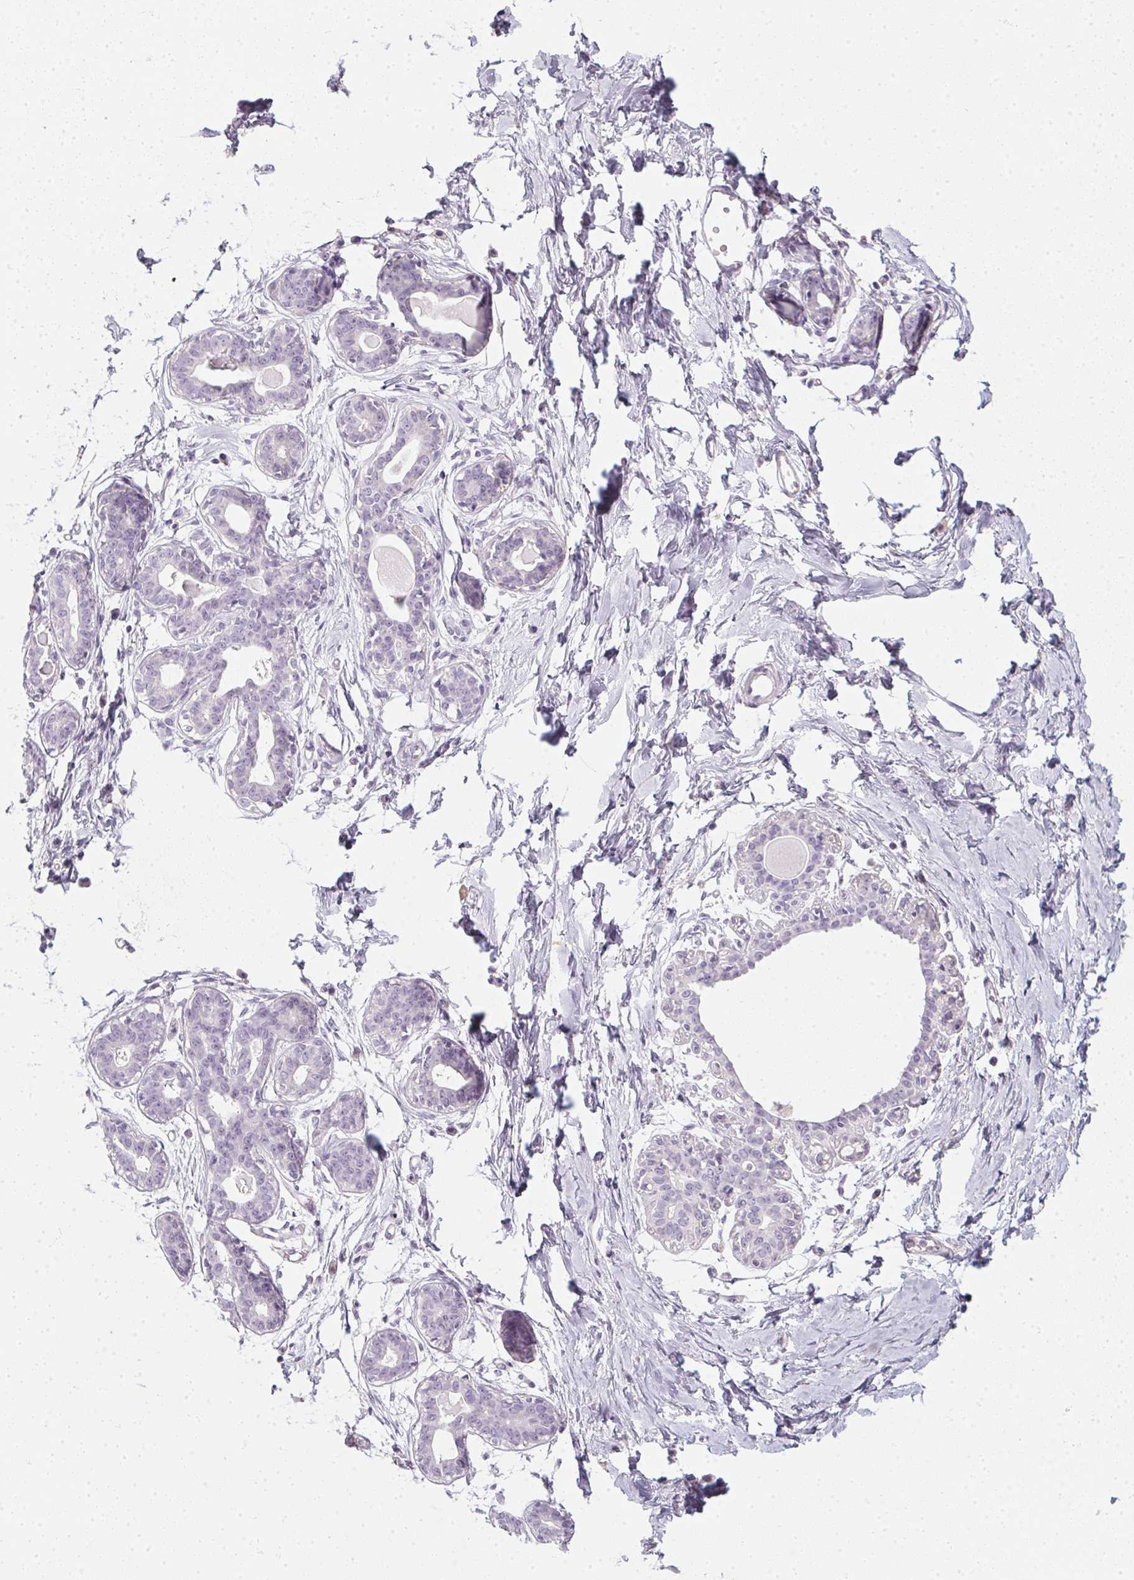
{"staining": {"intensity": "negative", "quantity": "none", "location": "none"}, "tissue": "breast", "cell_type": "Adipocytes", "image_type": "normal", "snomed": [{"axis": "morphology", "description": "Normal tissue, NOS"}, {"axis": "topography", "description": "Breast"}], "caption": "Adipocytes are negative for protein expression in normal human breast. (Stains: DAB IHC with hematoxylin counter stain, Microscopy: brightfield microscopy at high magnification).", "gene": "TMEM72", "patient": {"sex": "female", "age": 45}}